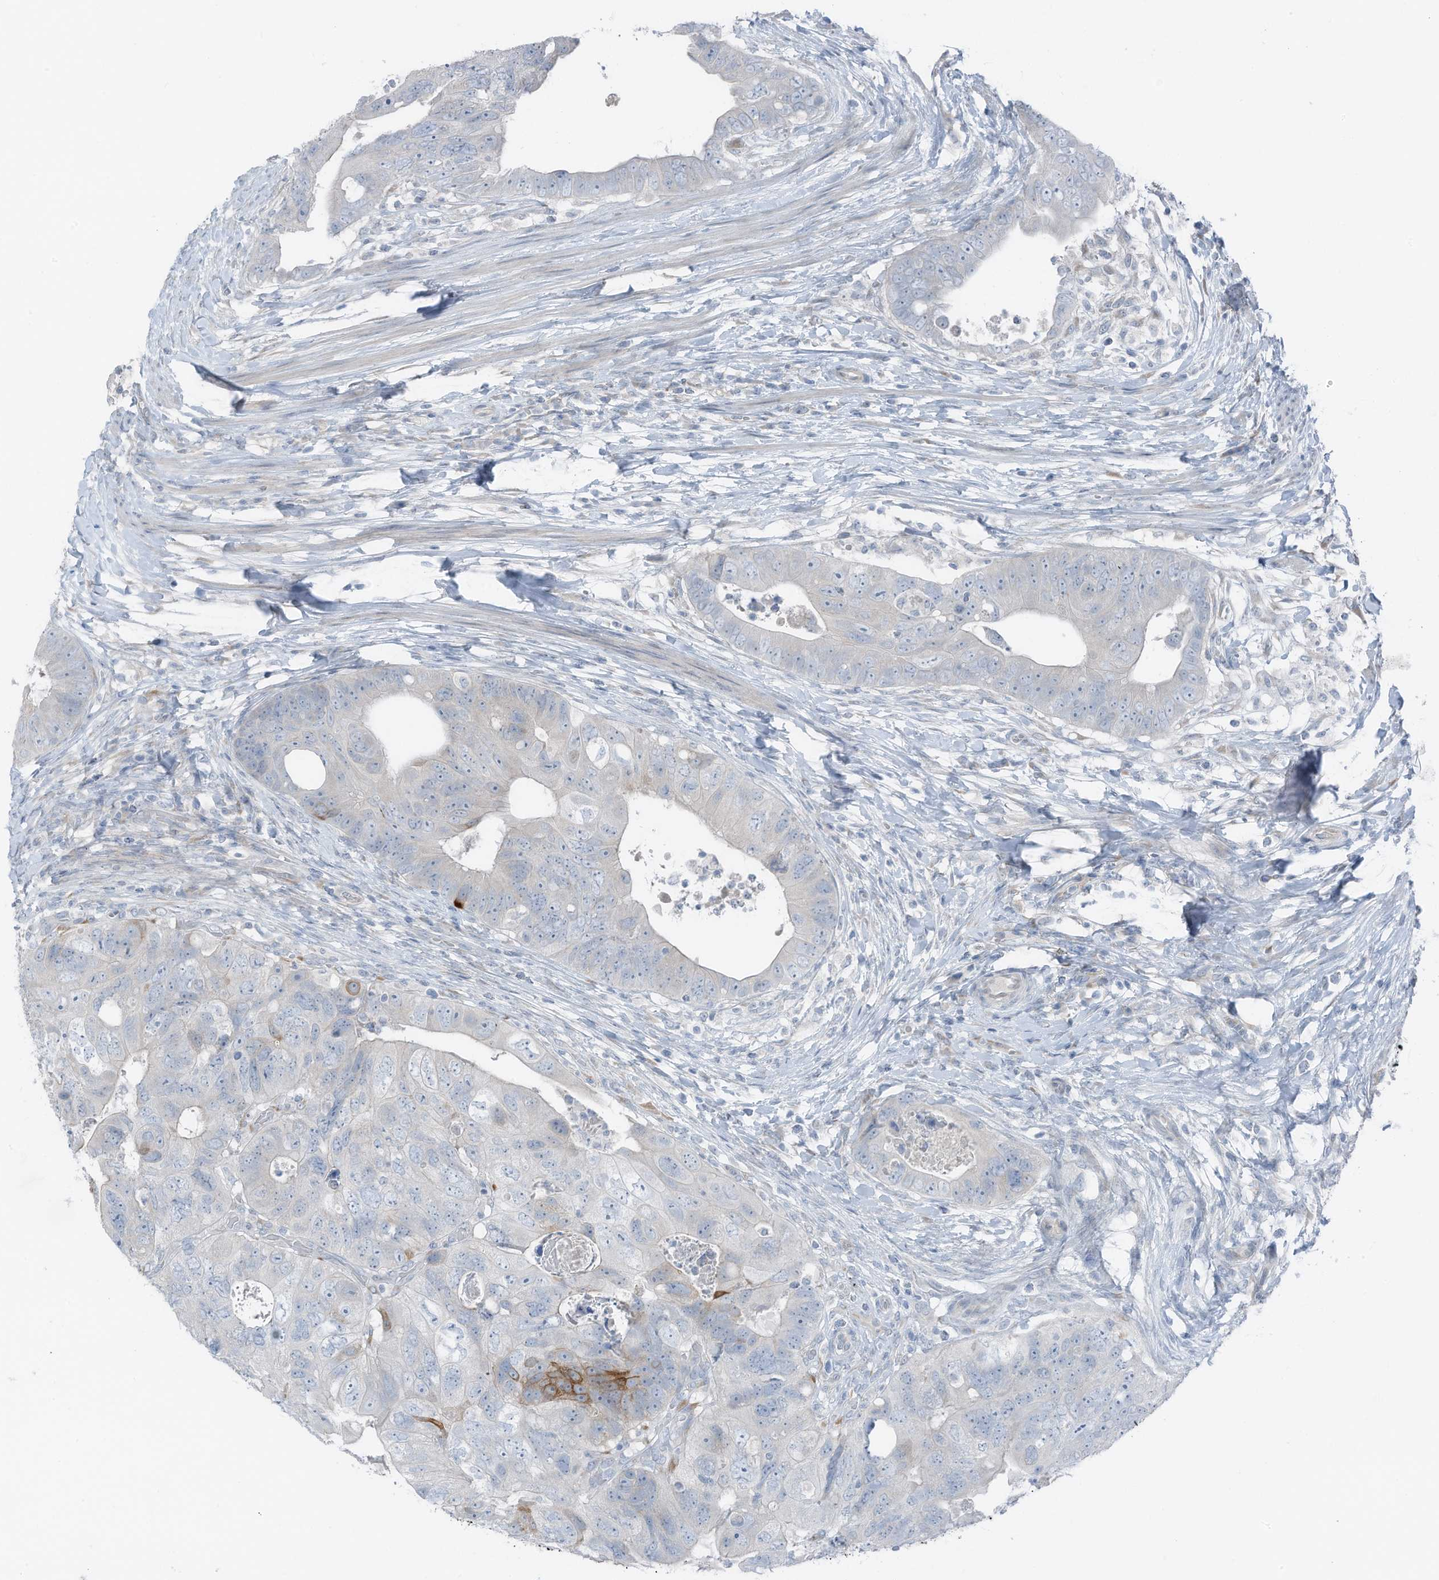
{"staining": {"intensity": "strong", "quantity": "<25%", "location": "cytoplasmic/membranous"}, "tissue": "colorectal cancer", "cell_type": "Tumor cells", "image_type": "cancer", "snomed": [{"axis": "morphology", "description": "Adenocarcinoma, NOS"}, {"axis": "topography", "description": "Rectum"}], "caption": "Immunohistochemistry (IHC) staining of colorectal cancer, which displays medium levels of strong cytoplasmic/membranous staining in about <25% of tumor cells indicating strong cytoplasmic/membranous protein staining. The staining was performed using DAB (3,3'-diaminobenzidine) (brown) for protein detection and nuclei were counterstained in hematoxylin (blue).", "gene": "ARHGEF33", "patient": {"sex": "male", "age": 59}}